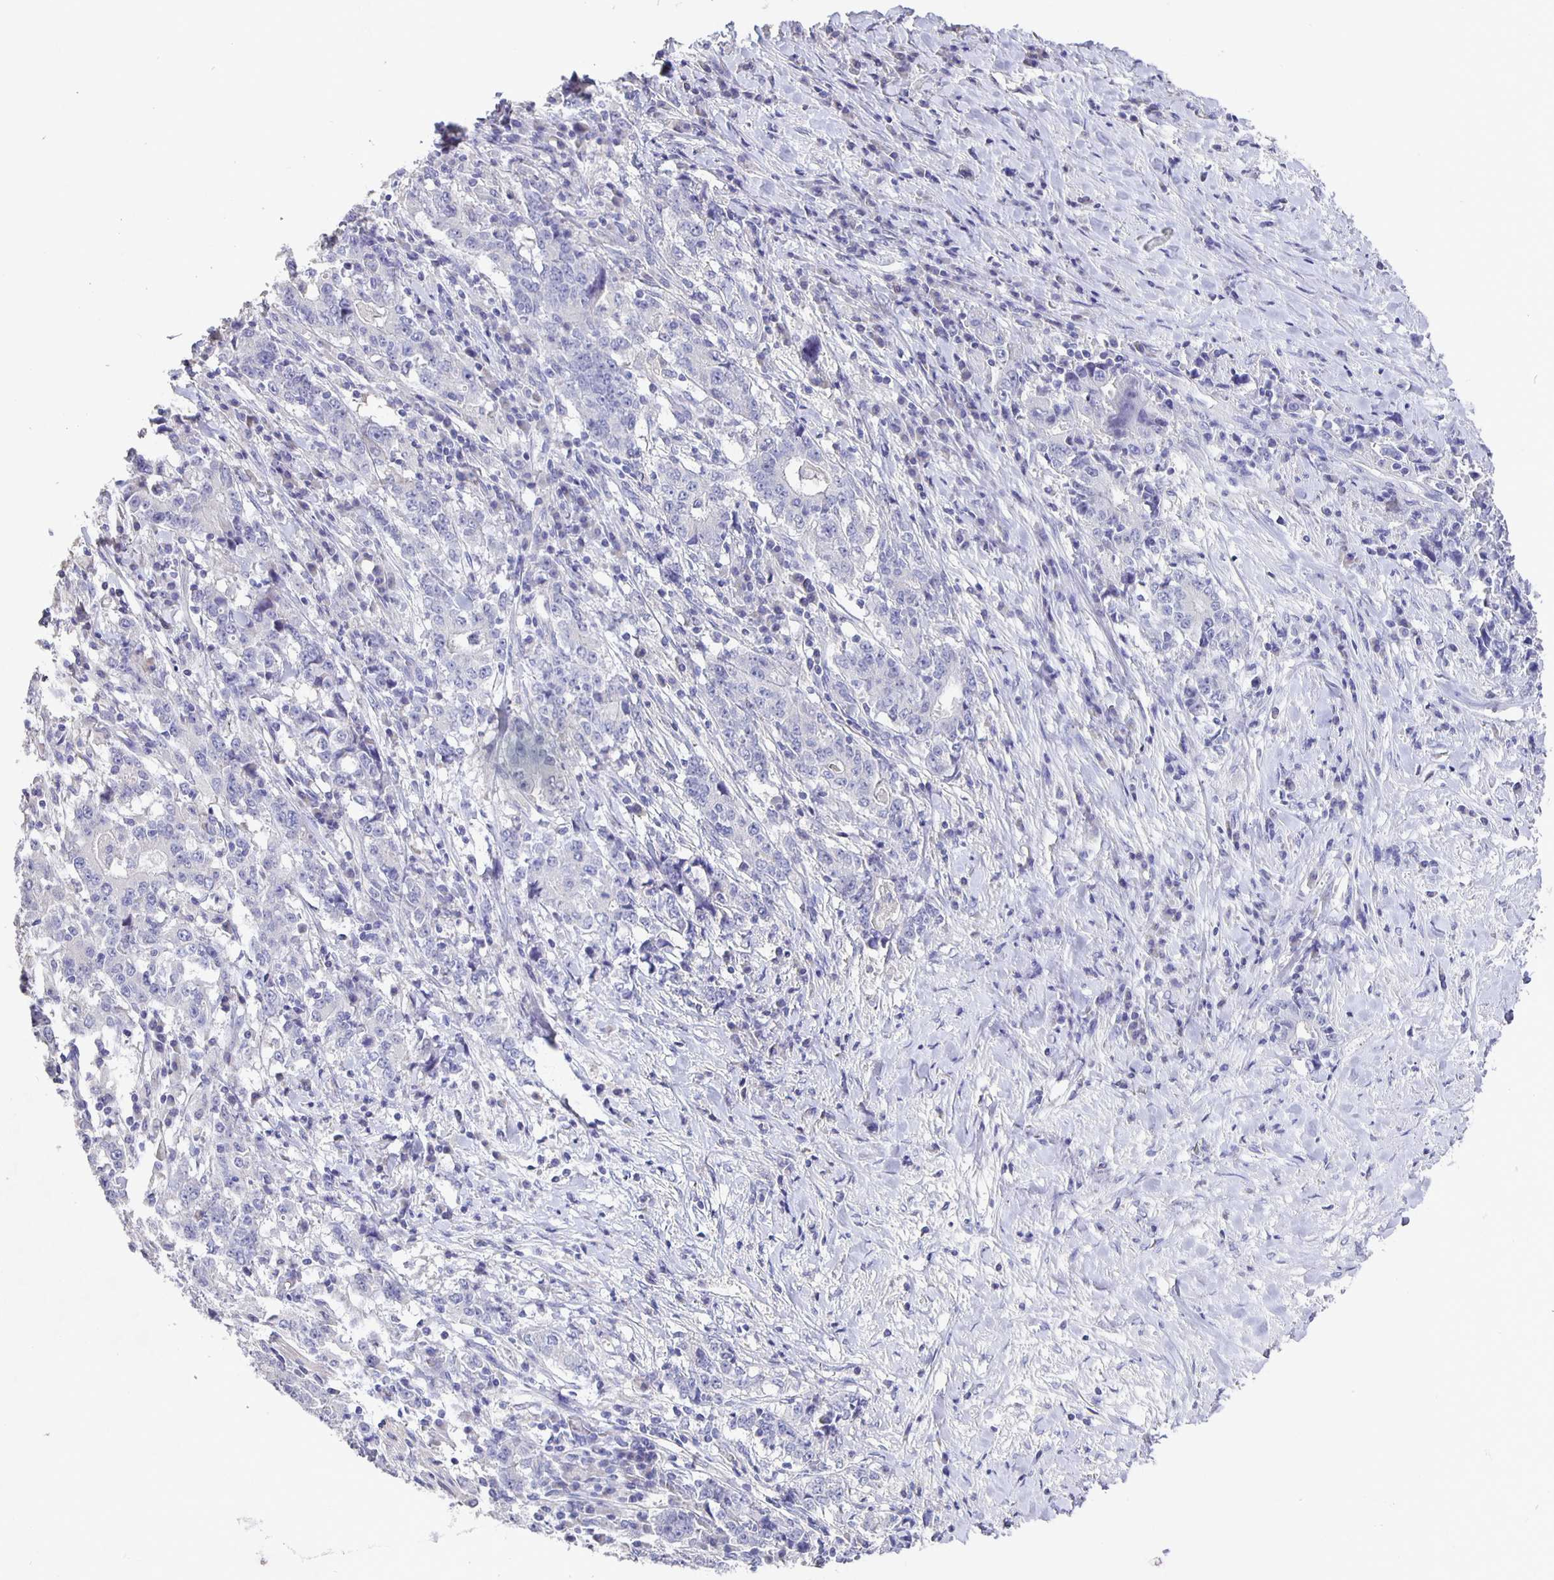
{"staining": {"intensity": "negative", "quantity": "none", "location": "none"}, "tissue": "stomach cancer", "cell_type": "Tumor cells", "image_type": "cancer", "snomed": [{"axis": "morphology", "description": "Normal tissue, NOS"}, {"axis": "morphology", "description": "Adenocarcinoma, NOS"}, {"axis": "topography", "description": "Stomach, upper"}, {"axis": "topography", "description": "Stomach"}], "caption": "Tumor cells show no significant protein staining in stomach cancer (adenocarcinoma).", "gene": "CFAP74", "patient": {"sex": "male", "age": 59}}